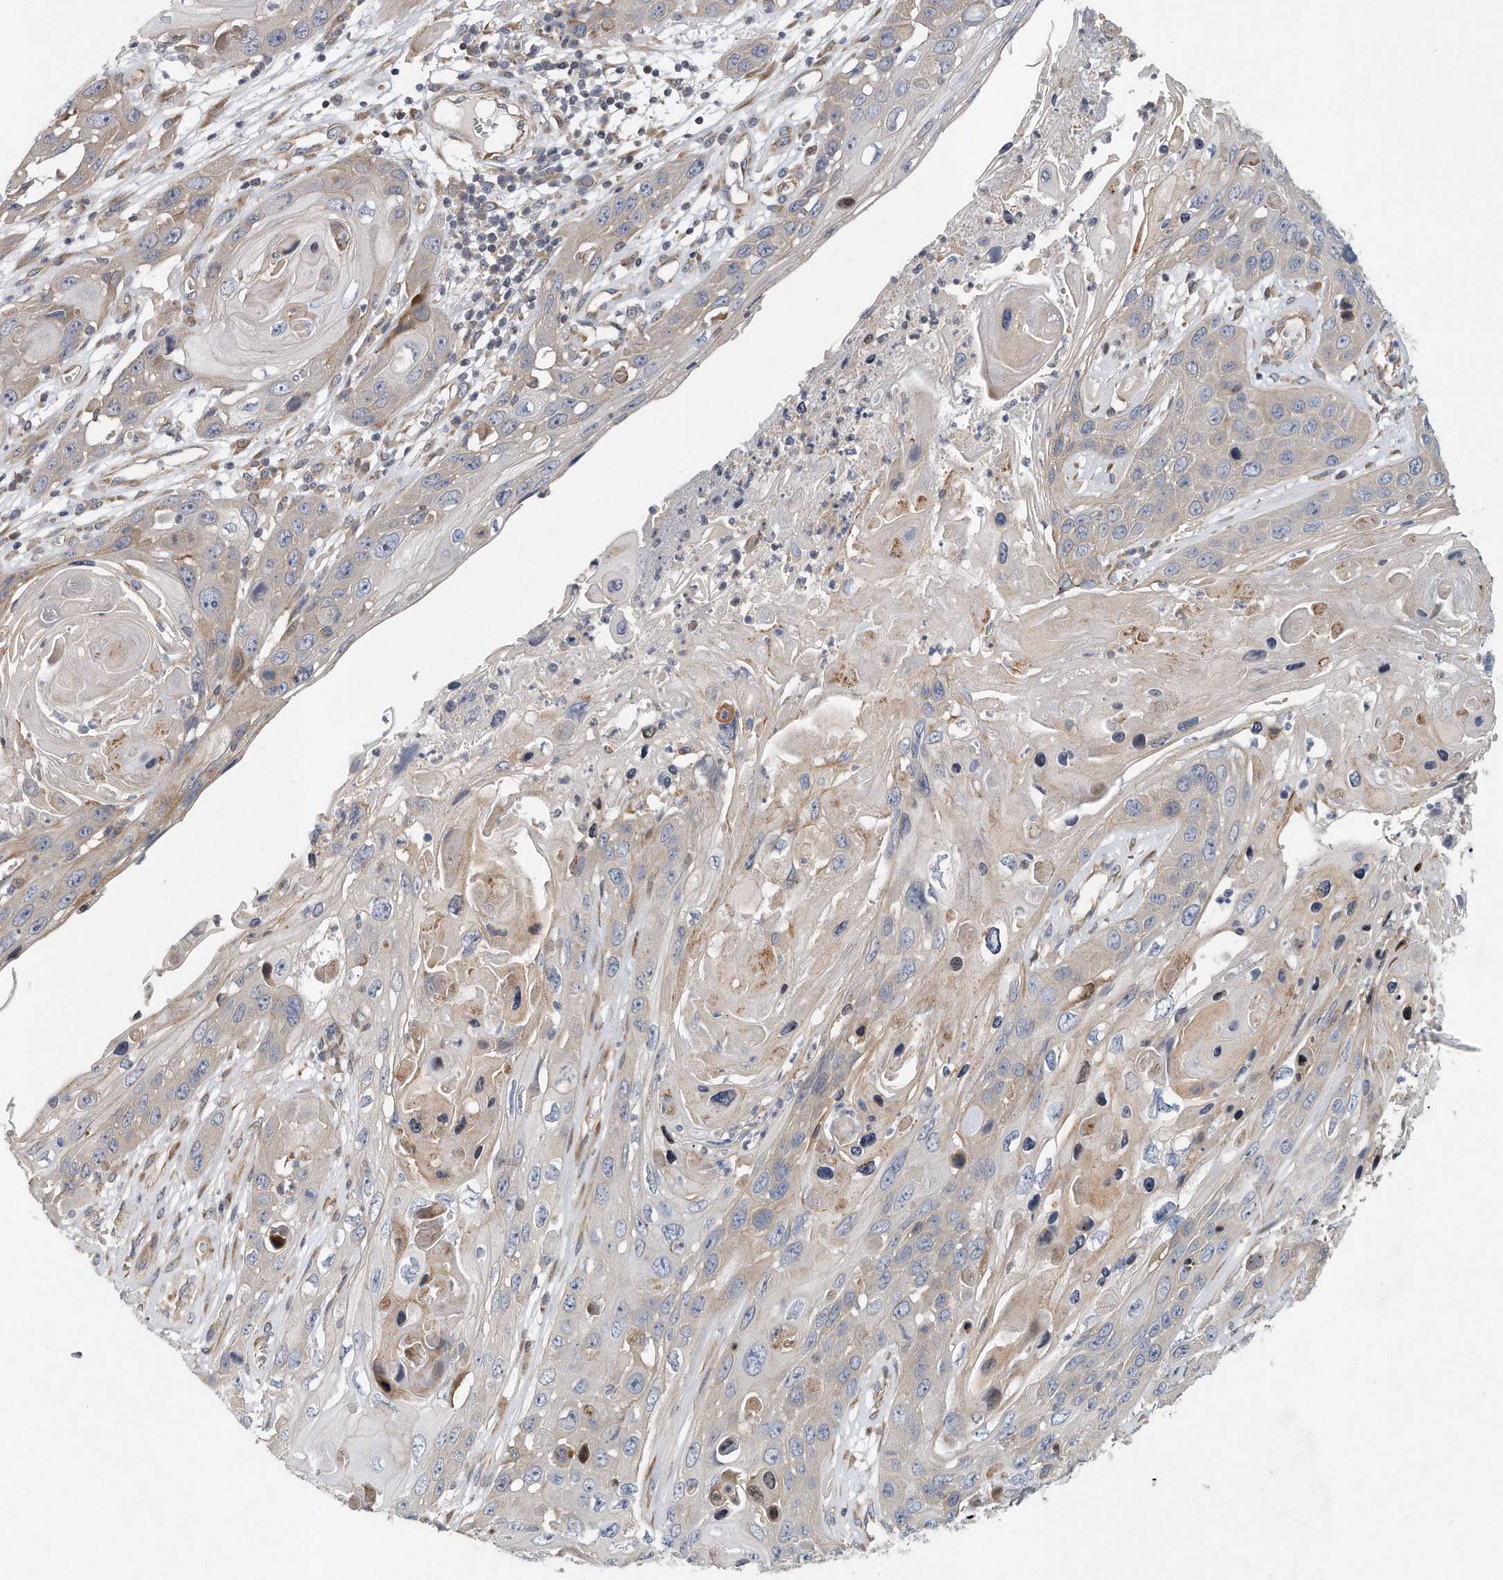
{"staining": {"intensity": "weak", "quantity": "<25%", "location": "cytoplasmic/membranous"}, "tissue": "skin cancer", "cell_type": "Tumor cells", "image_type": "cancer", "snomed": [{"axis": "morphology", "description": "Squamous cell carcinoma, NOS"}, {"axis": "topography", "description": "Skin"}], "caption": "This is an IHC micrograph of skin cancer (squamous cell carcinoma). There is no positivity in tumor cells.", "gene": "PCDH8", "patient": {"sex": "male", "age": 55}}